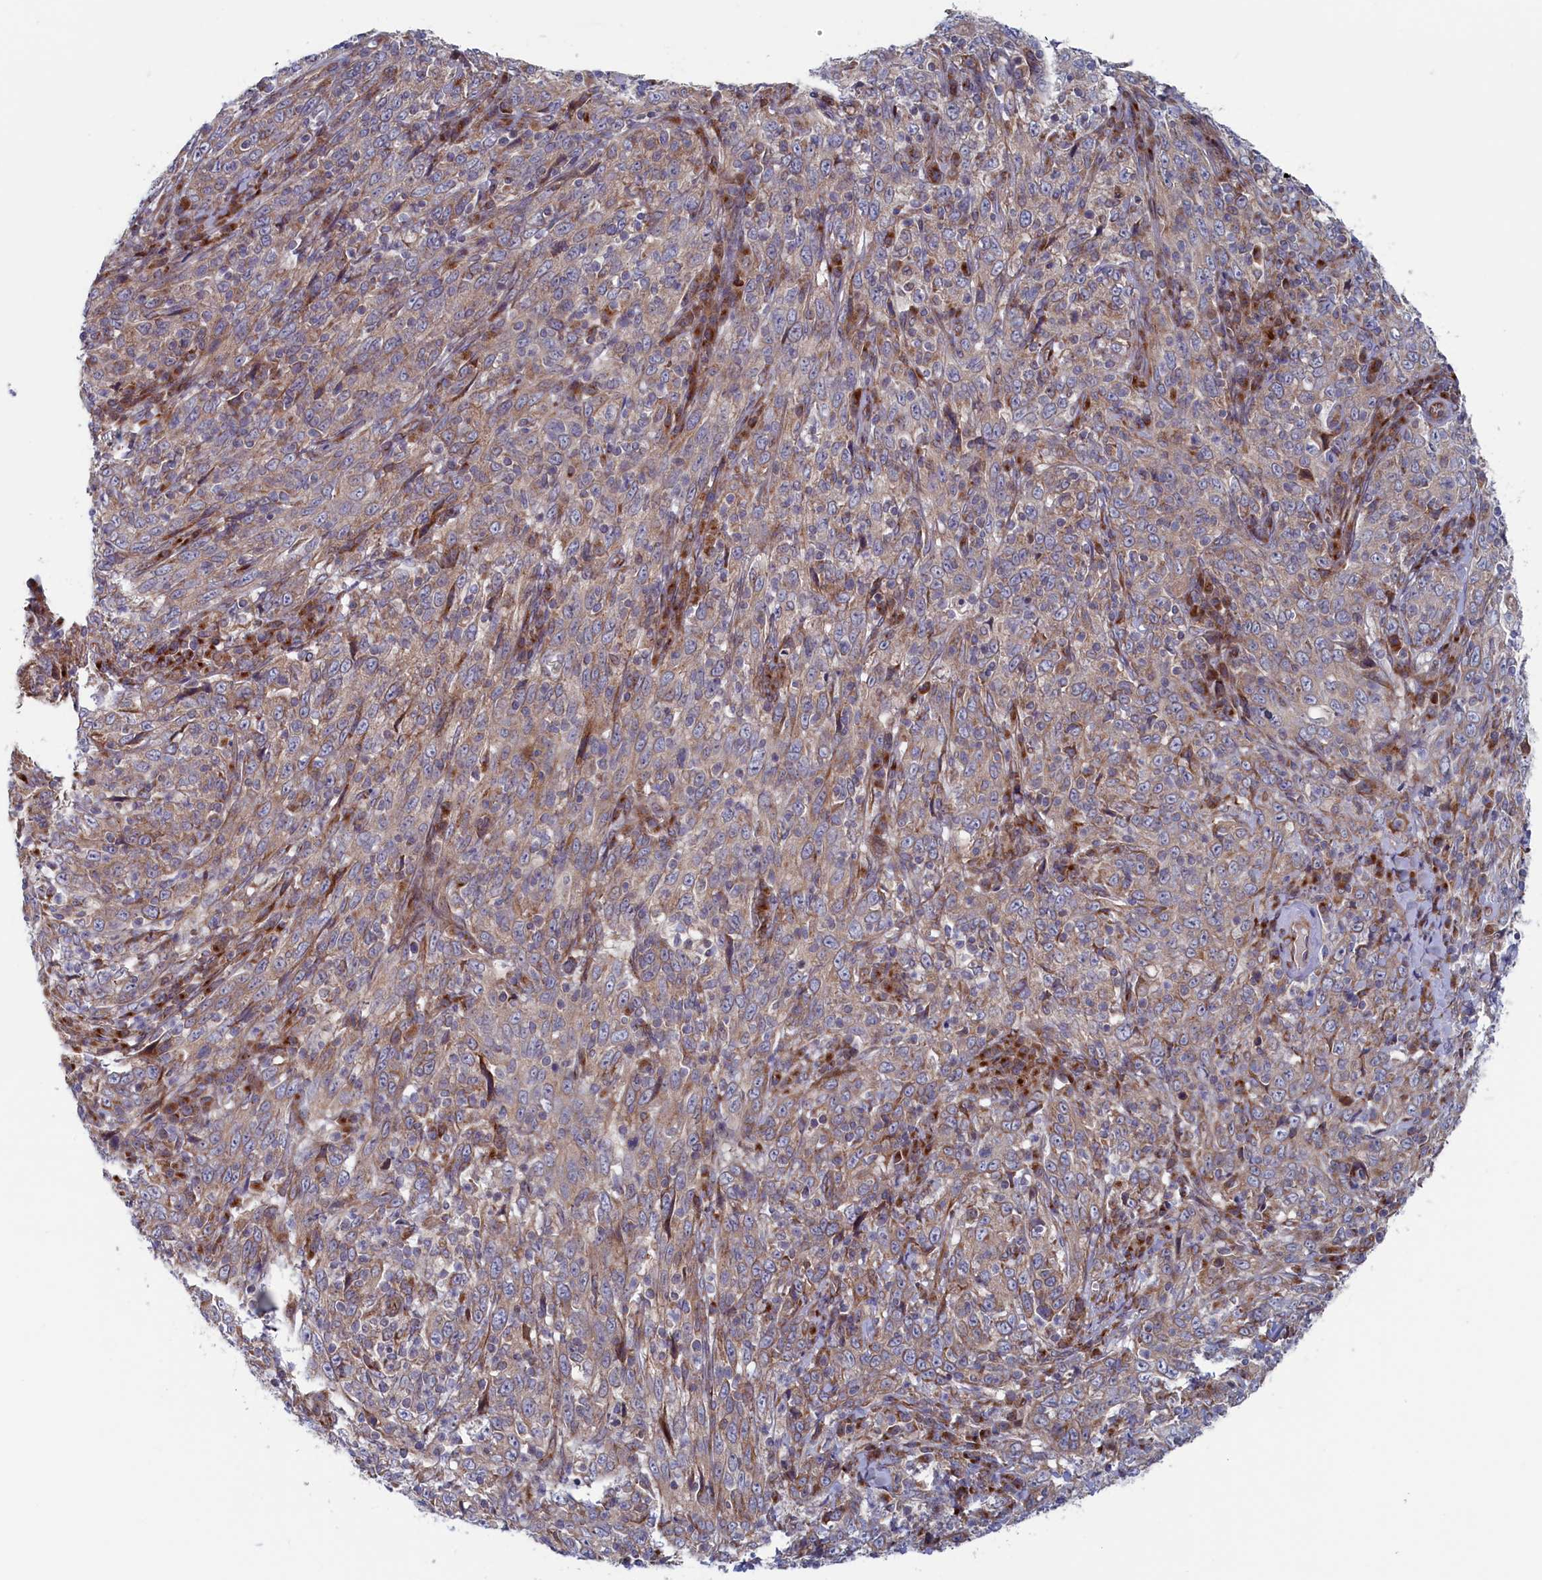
{"staining": {"intensity": "weak", "quantity": "25%-75%", "location": "cytoplasmic/membranous"}, "tissue": "cervical cancer", "cell_type": "Tumor cells", "image_type": "cancer", "snomed": [{"axis": "morphology", "description": "Squamous cell carcinoma, NOS"}, {"axis": "topography", "description": "Cervix"}], "caption": "Human cervical squamous cell carcinoma stained for a protein (brown) reveals weak cytoplasmic/membranous positive expression in about 25%-75% of tumor cells.", "gene": "MTFMT", "patient": {"sex": "female", "age": 46}}